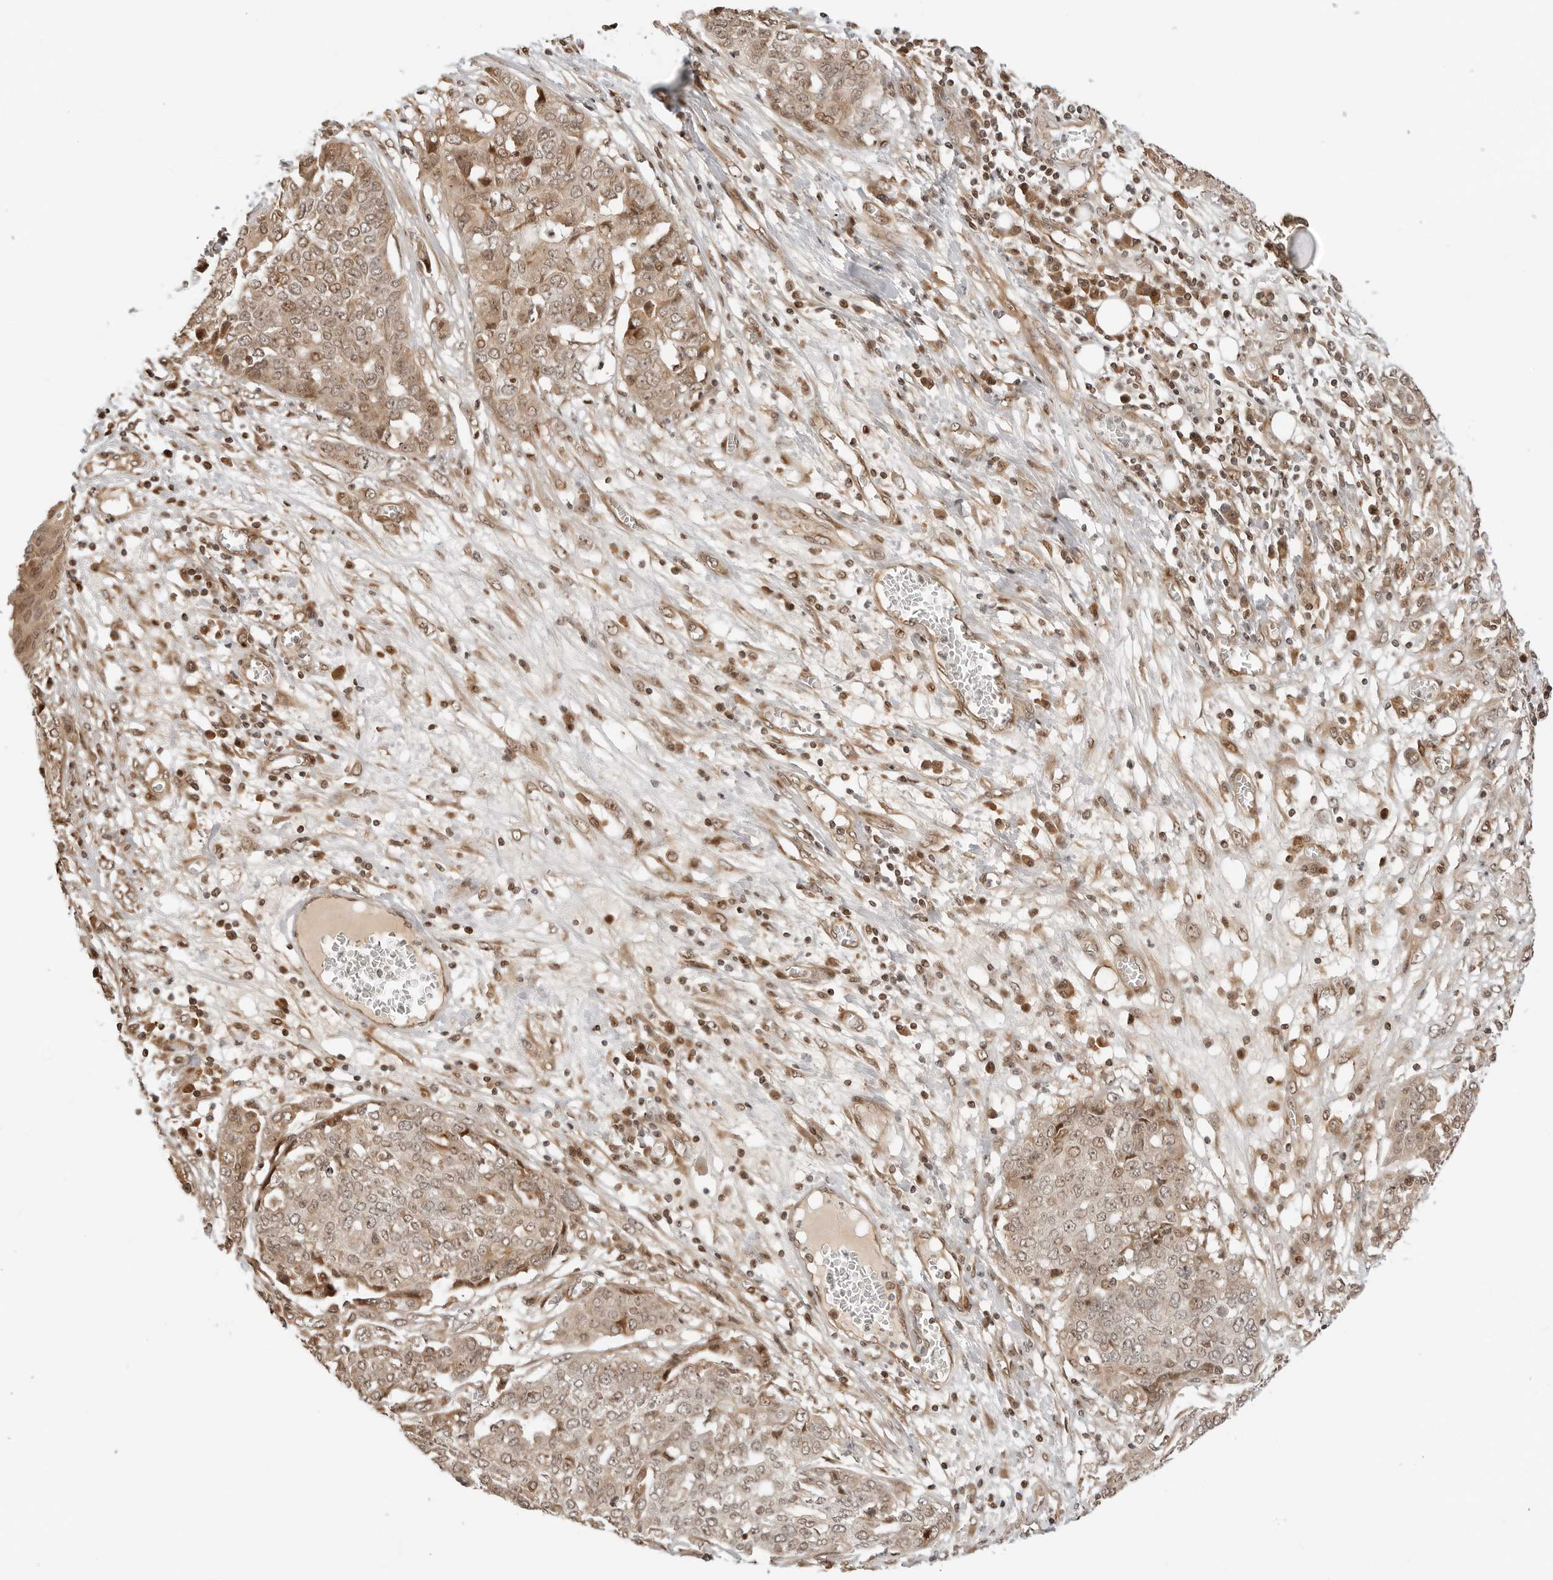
{"staining": {"intensity": "weak", "quantity": ">75%", "location": "cytoplasmic/membranous,nuclear"}, "tissue": "ovarian cancer", "cell_type": "Tumor cells", "image_type": "cancer", "snomed": [{"axis": "morphology", "description": "Cystadenocarcinoma, serous, NOS"}, {"axis": "topography", "description": "Soft tissue"}, {"axis": "topography", "description": "Ovary"}], "caption": "A brown stain labels weak cytoplasmic/membranous and nuclear expression of a protein in ovarian cancer (serous cystadenocarcinoma) tumor cells.", "gene": "GEM", "patient": {"sex": "female", "age": 57}}